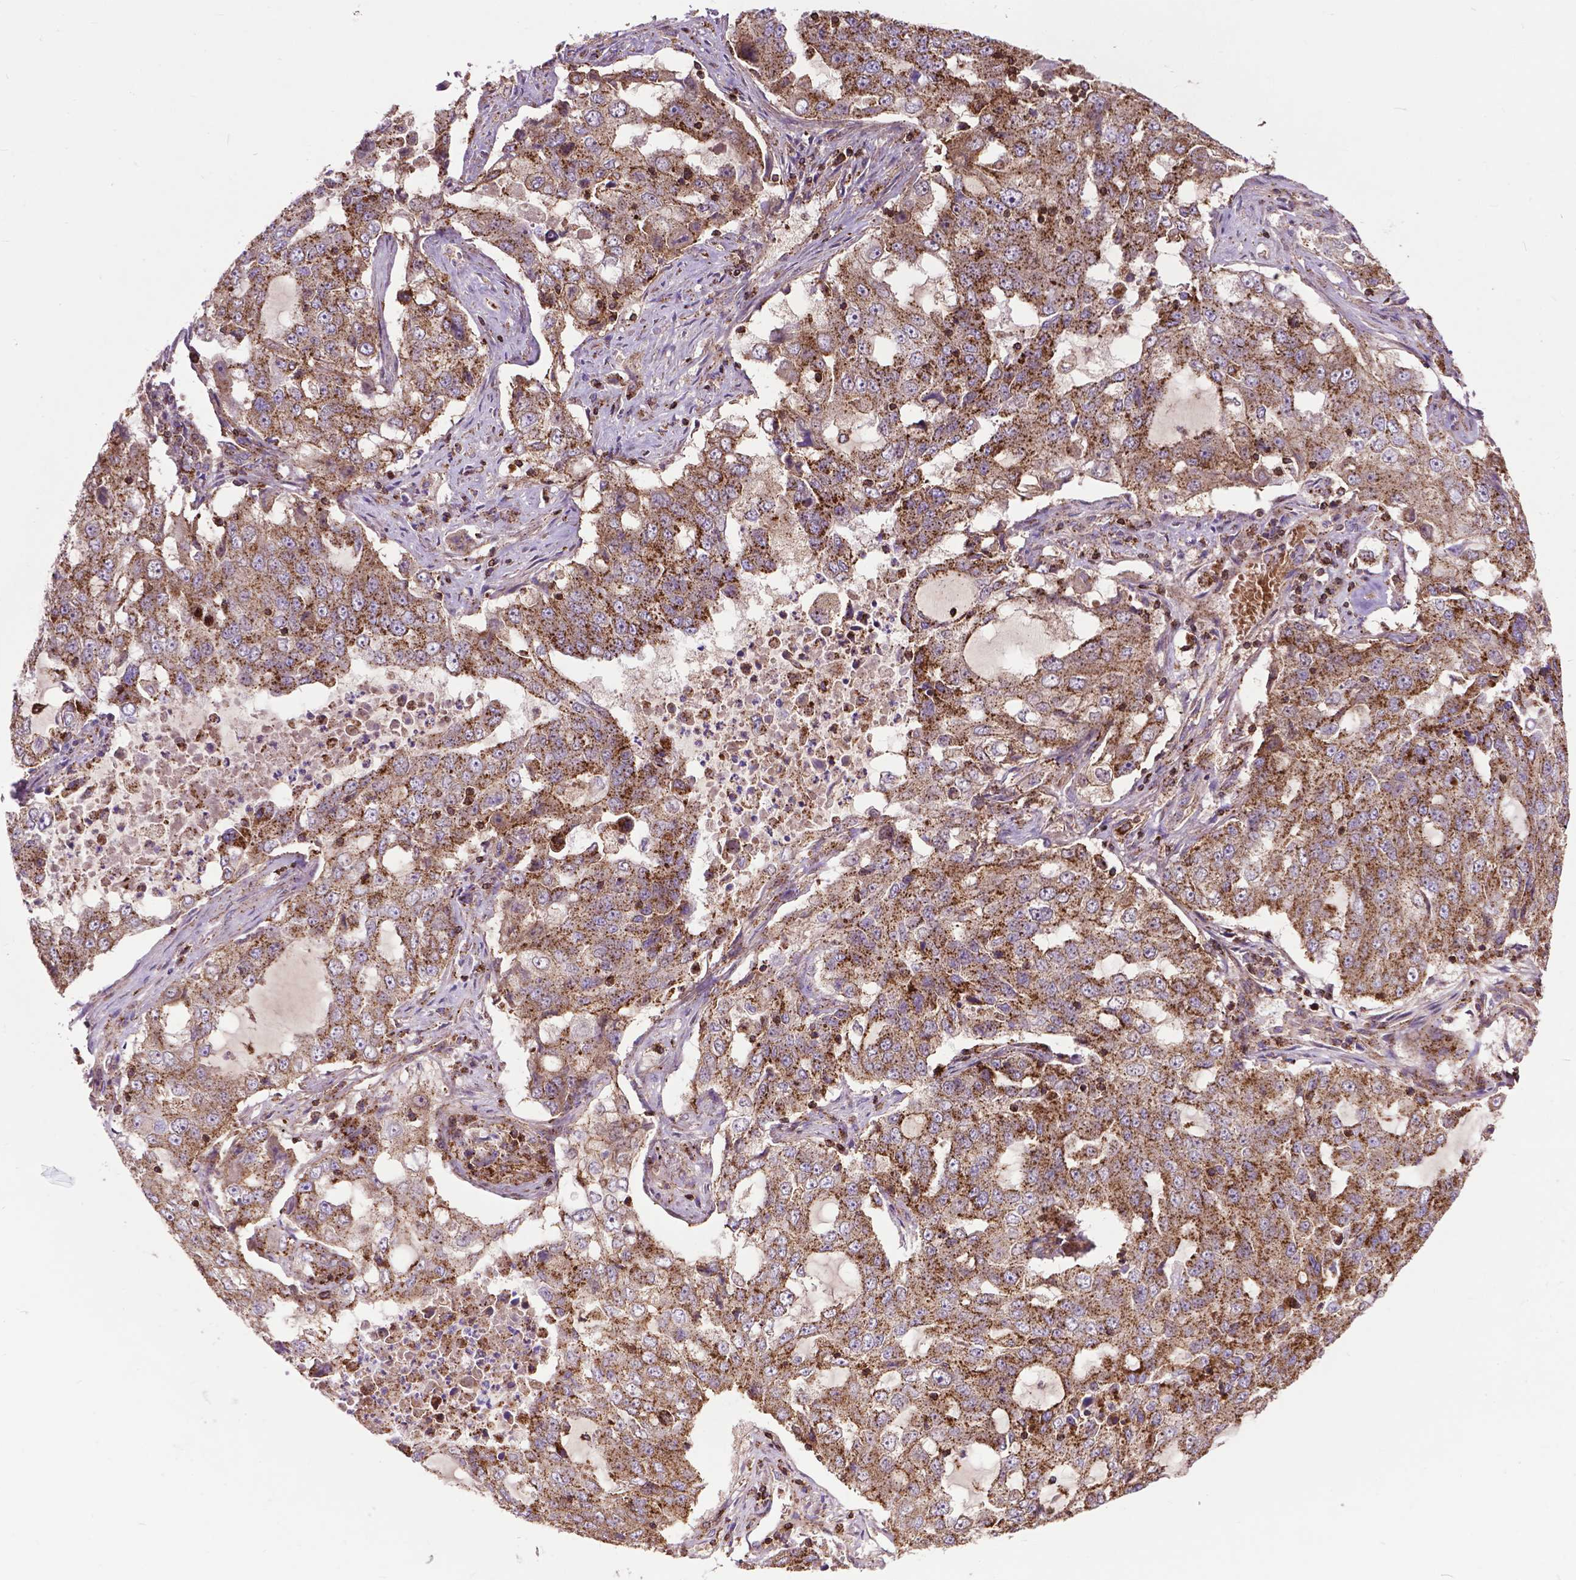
{"staining": {"intensity": "moderate", "quantity": ">75%", "location": "cytoplasmic/membranous"}, "tissue": "lung cancer", "cell_type": "Tumor cells", "image_type": "cancer", "snomed": [{"axis": "morphology", "description": "Adenocarcinoma, NOS"}, {"axis": "topography", "description": "Lung"}], "caption": "This histopathology image displays immunohistochemistry staining of lung adenocarcinoma, with medium moderate cytoplasmic/membranous expression in approximately >75% of tumor cells.", "gene": "CHMP4A", "patient": {"sex": "female", "age": 61}}